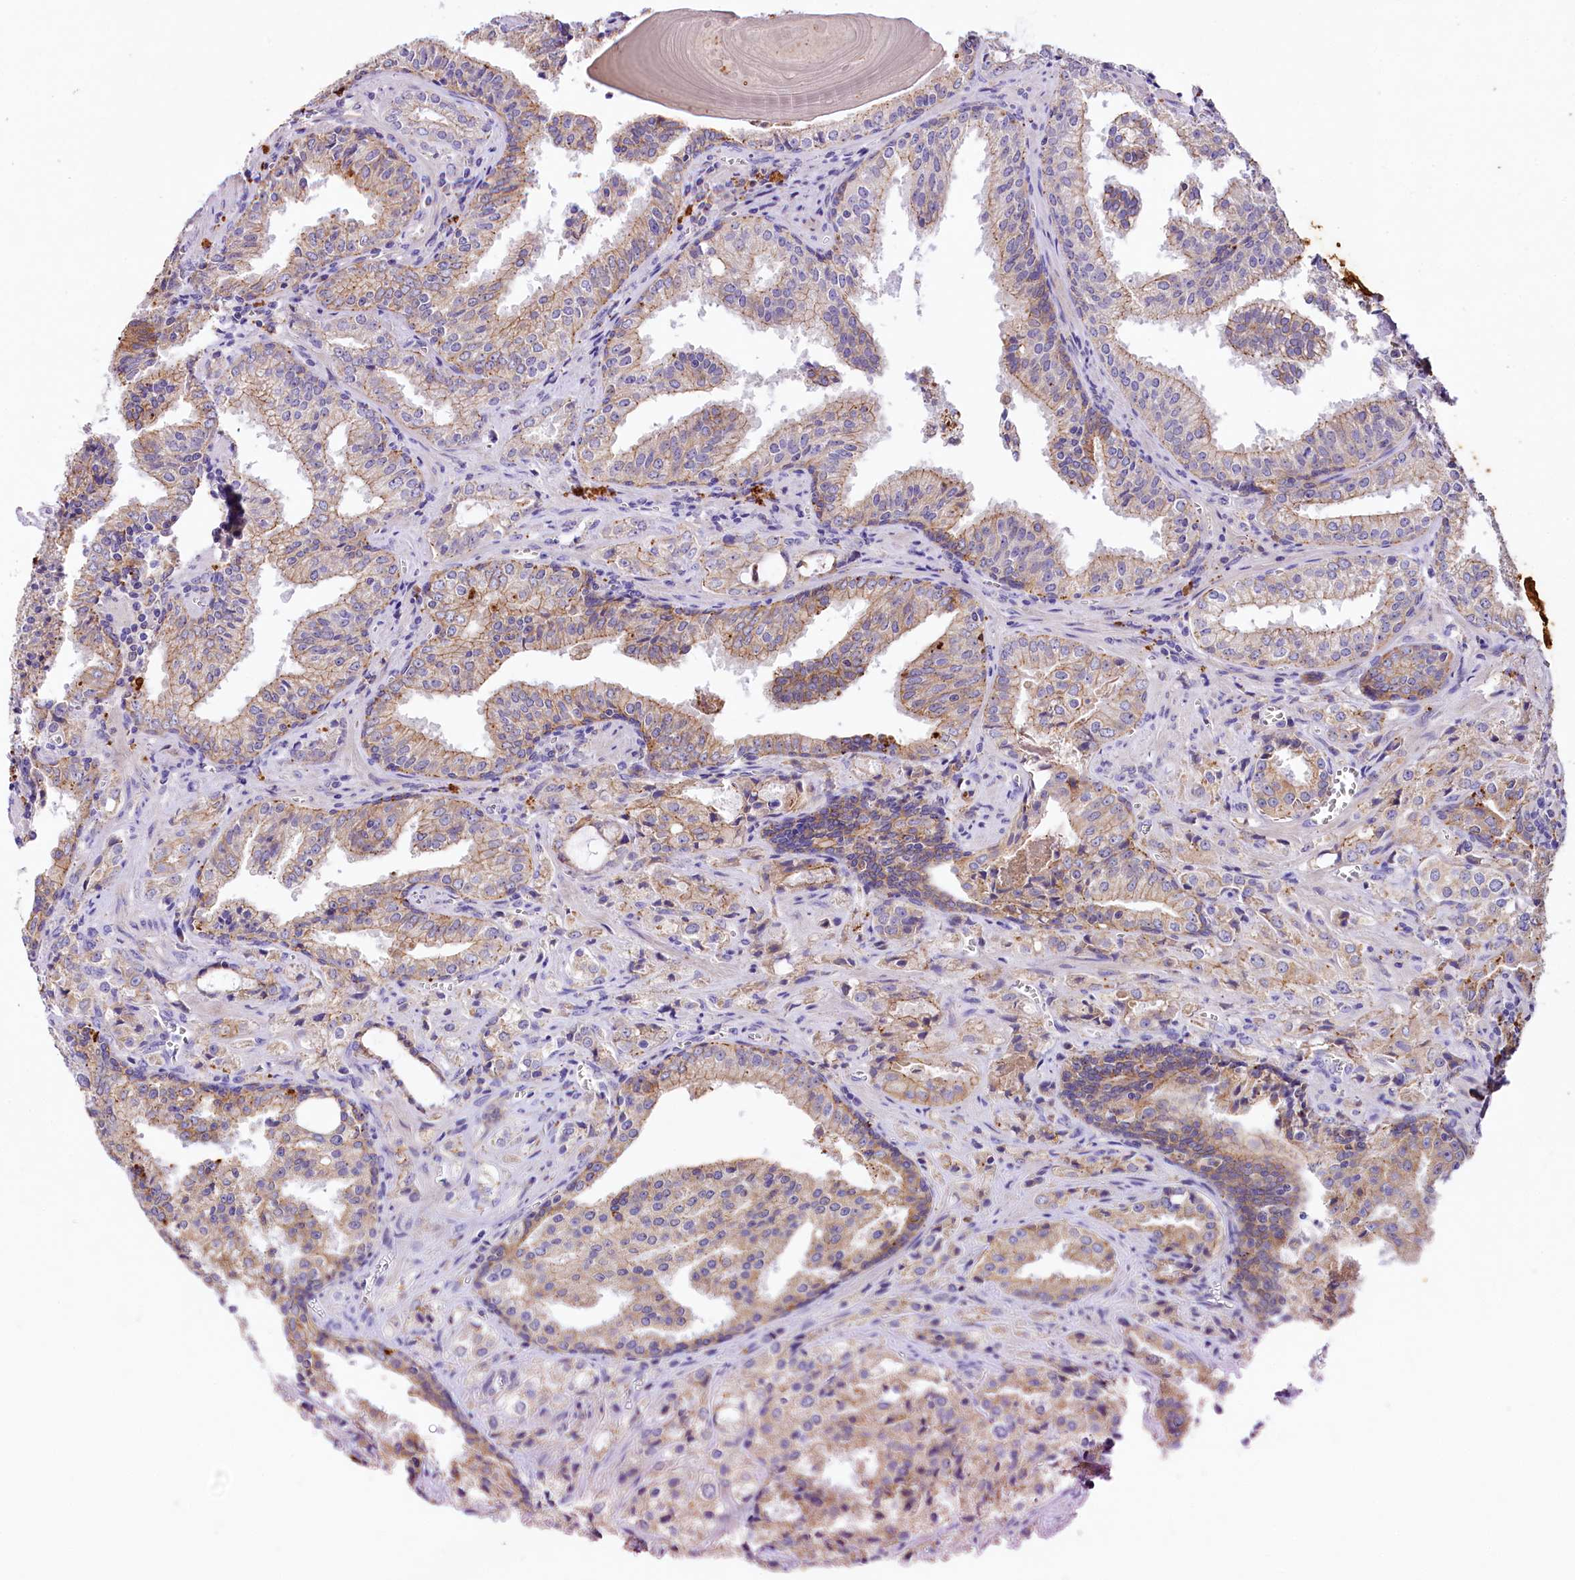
{"staining": {"intensity": "moderate", "quantity": "25%-75%", "location": "cytoplasmic/membranous"}, "tissue": "prostate cancer", "cell_type": "Tumor cells", "image_type": "cancer", "snomed": [{"axis": "morphology", "description": "Adenocarcinoma, High grade"}, {"axis": "topography", "description": "Prostate"}], "caption": "A brown stain labels moderate cytoplasmic/membranous staining of a protein in human prostate cancer tumor cells.", "gene": "SACM1L", "patient": {"sex": "male", "age": 68}}